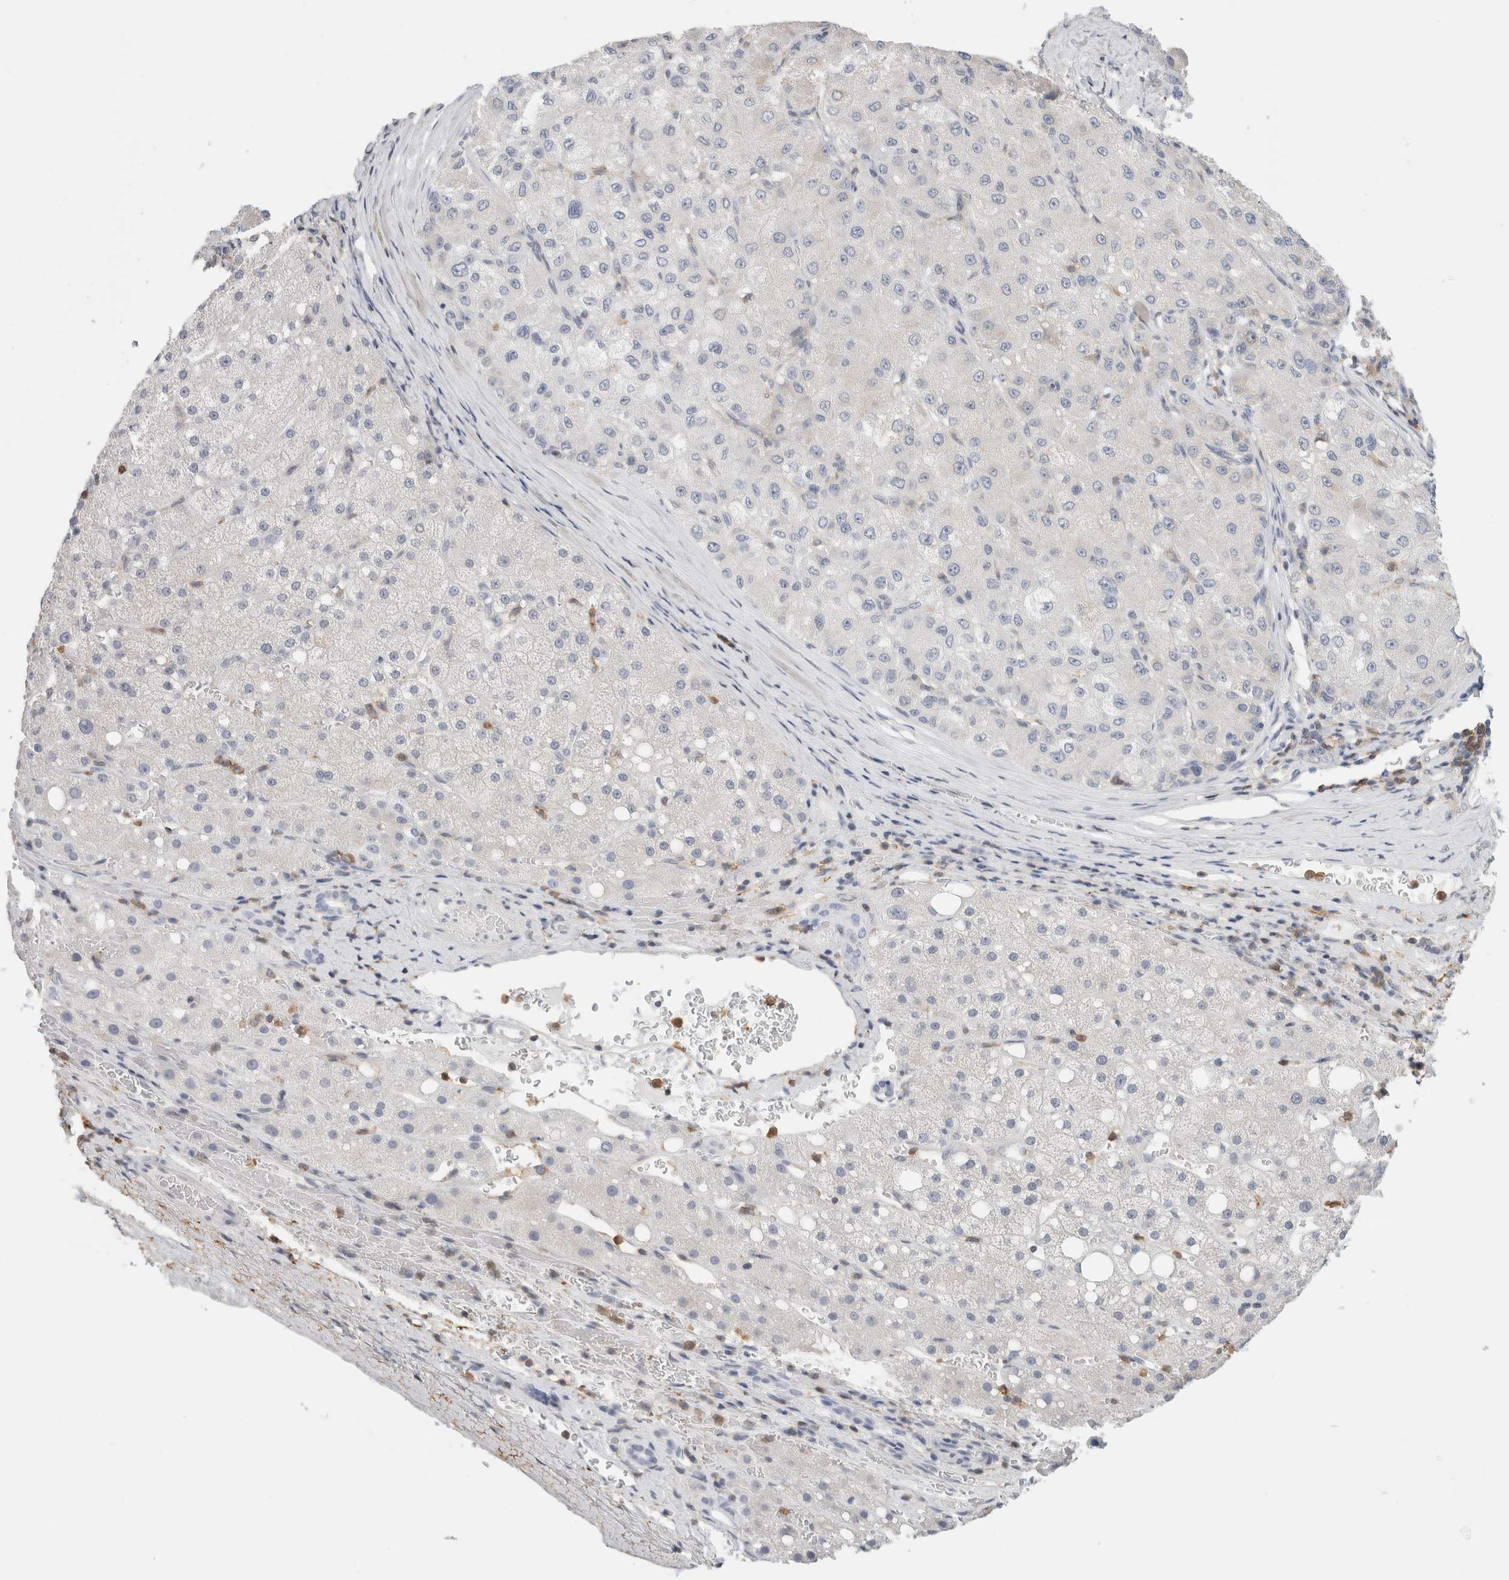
{"staining": {"intensity": "negative", "quantity": "none", "location": "none"}, "tissue": "liver cancer", "cell_type": "Tumor cells", "image_type": "cancer", "snomed": [{"axis": "morphology", "description": "Carcinoma, Hepatocellular, NOS"}, {"axis": "topography", "description": "Liver"}], "caption": "Protein analysis of liver cancer displays no significant expression in tumor cells.", "gene": "P2RY2", "patient": {"sex": "male", "age": 80}}